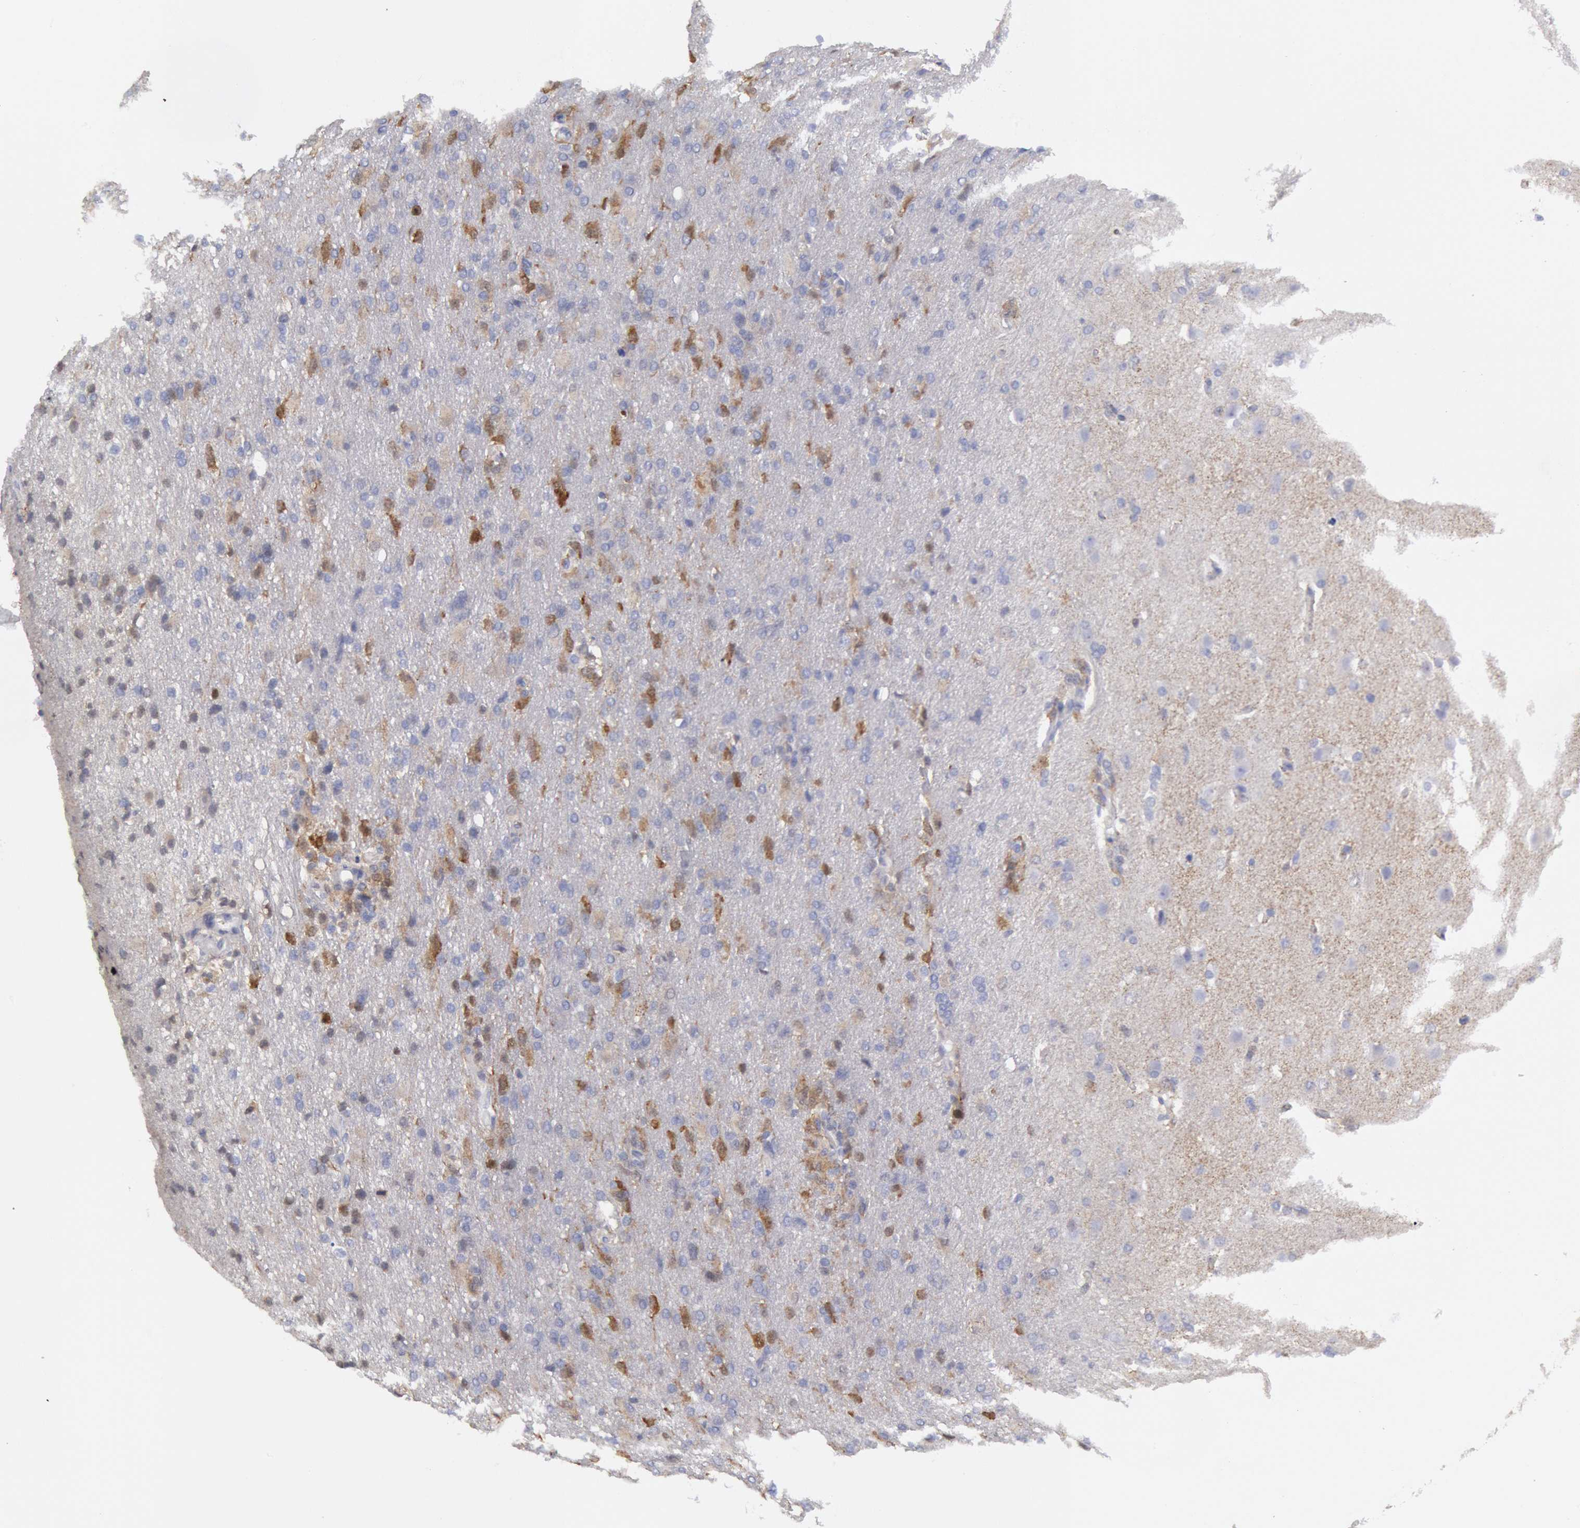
{"staining": {"intensity": "moderate", "quantity": "25%-75%", "location": "cytoplasmic/membranous"}, "tissue": "glioma", "cell_type": "Tumor cells", "image_type": "cancer", "snomed": [{"axis": "morphology", "description": "Glioma, malignant, High grade"}, {"axis": "topography", "description": "Brain"}], "caption": "Protein staining reveals moderate cytoplasmic/membranous positivity in approximately 25%-75% of tumor cells in glioma.", "gene": "FHL1", "patient": {"sex": "male", "age": 68}}